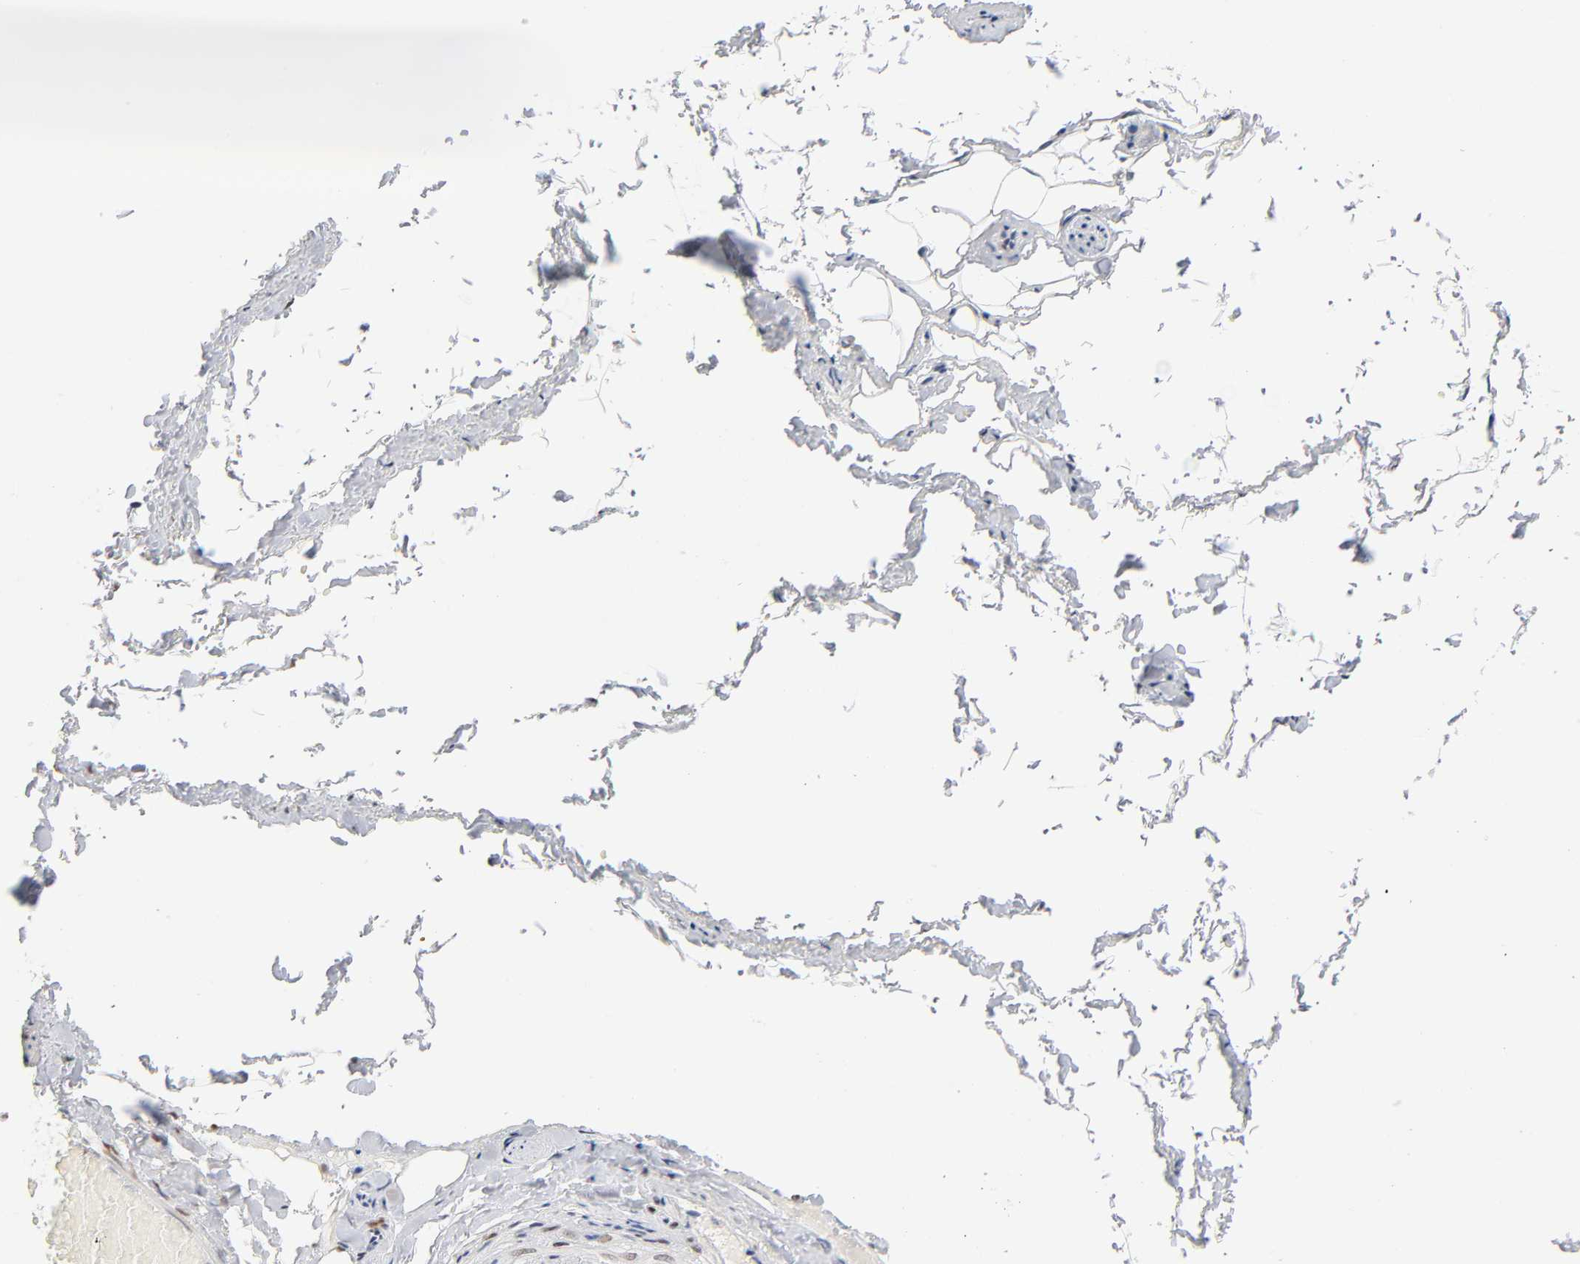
{"staining": {"intensity": "moderate", "quantity": ">75%", "location": "nuclear"}, "tissue": "adipose tissue", "cell_type": "Adipocytes", "image_type": "normal", "snomed": [{"axis": "morphology", "description": "Normal tissue, NOS"}, {"axis": "topography", "description": "Soft tissue"}, {"axis": "topography", "description": "Peripheral nerve tissue"}], "caption": "High-power microscopy captured an immunohistochemistry (IHC) histopathology image of unremarkable adipose tissue, revealing moderate nuclear positivity in approximately >75% of adipocytes. Immunohistochemistry stains the protein of interest in brown and the nuclei are stained blue.", "gene": "NFIC", "patient": {"sex": "female", "age": 68}}